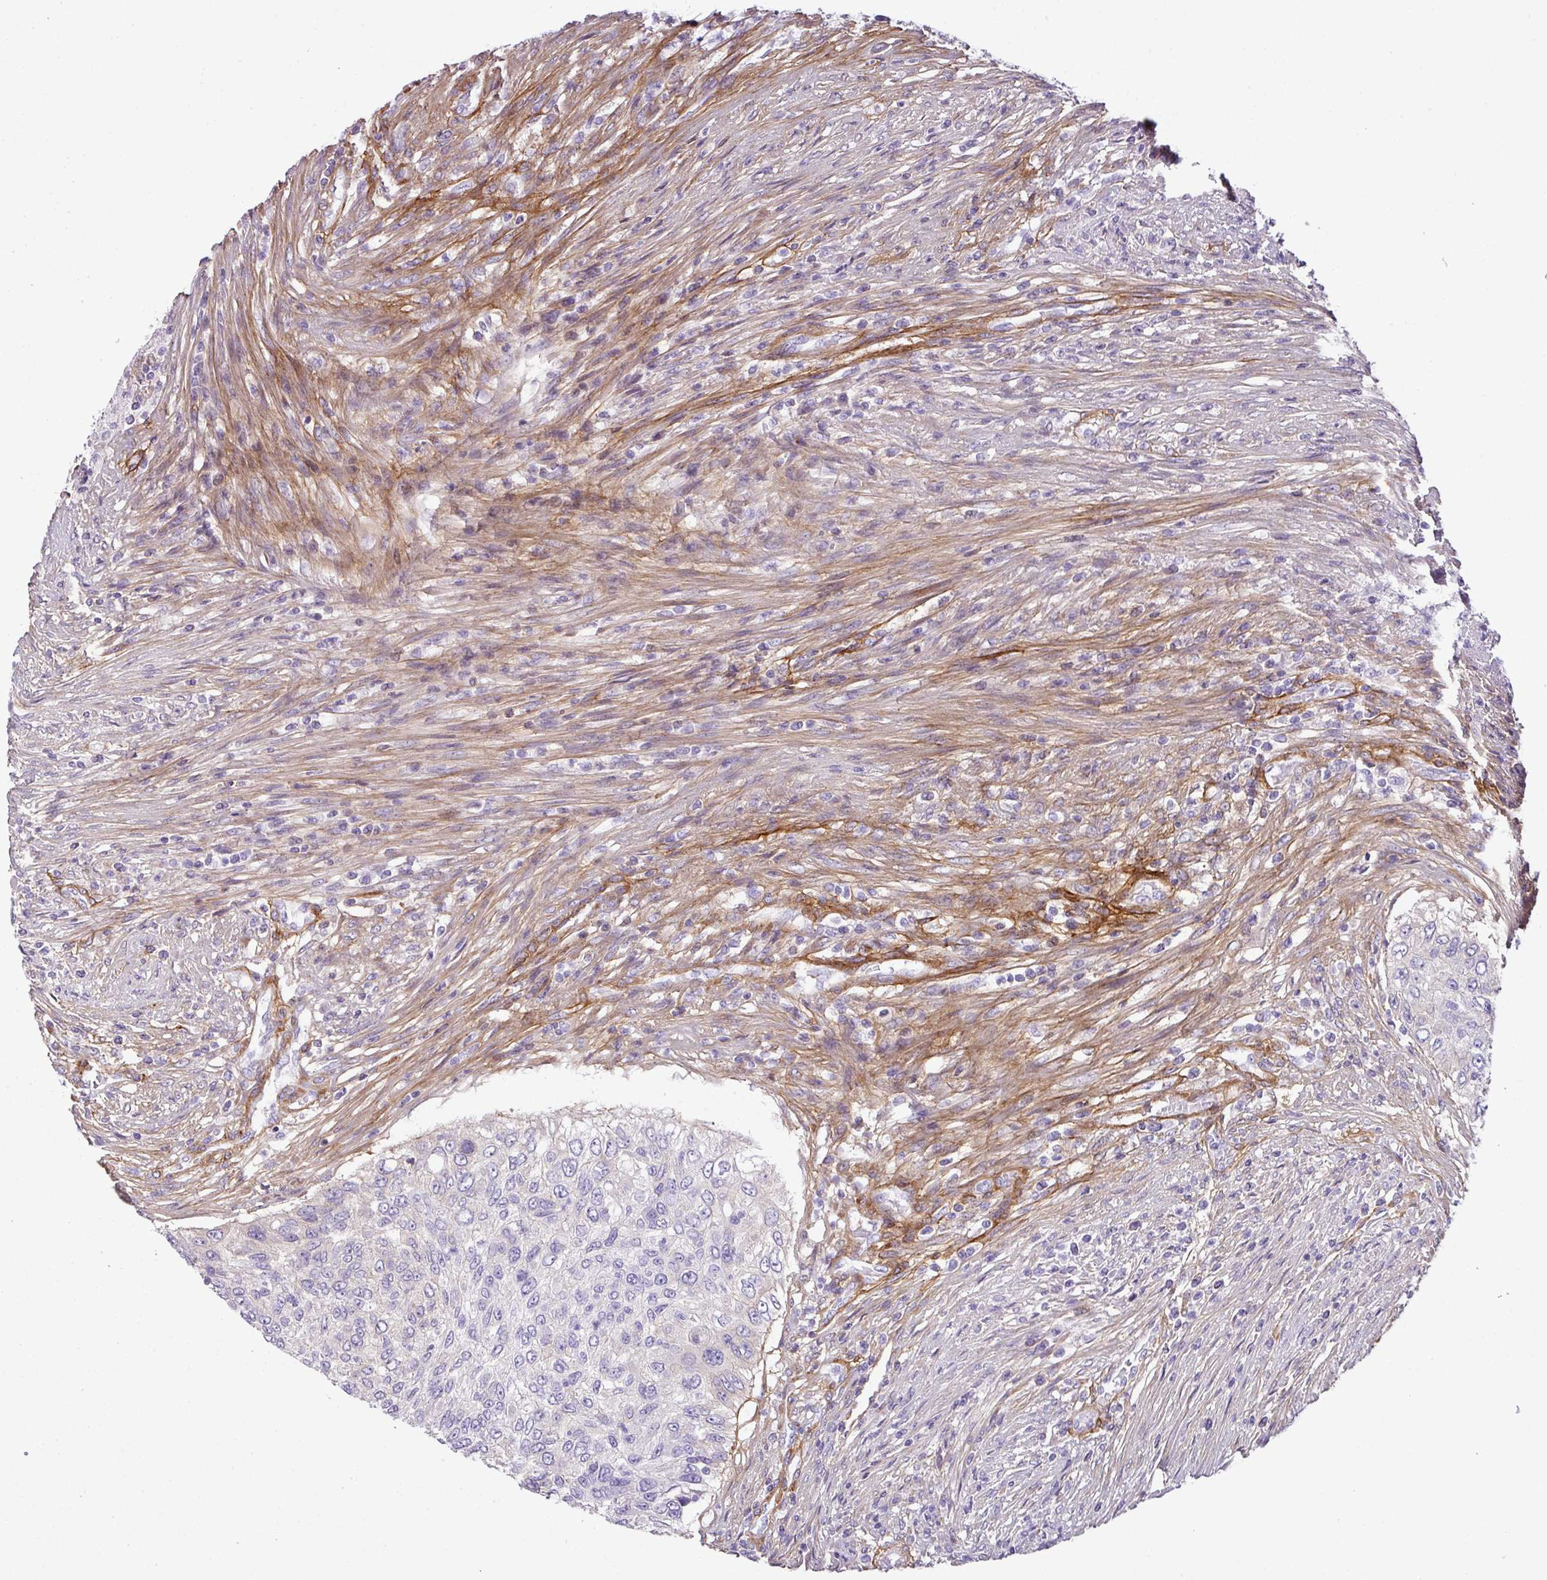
{"staining": {"intensity": "negative", "quantity": "none", "location": "none"}, "tissue": "urothelial cancer", "cell_type": "Tumor cells", "image_type": "cancer", "snomed": [{"axis": "morphology", "description": "Urothelial carcinoma, High grade"}, {"axis": "topography", "description": "Urinary bladder"}], "caption": "Immunohistochemical staining of human urothelial carcinoma (high-grade) exhibits no significant expression in tumor cells.", "gene": "PARD6G", "patient": {"sex": "female", "age": 60}}